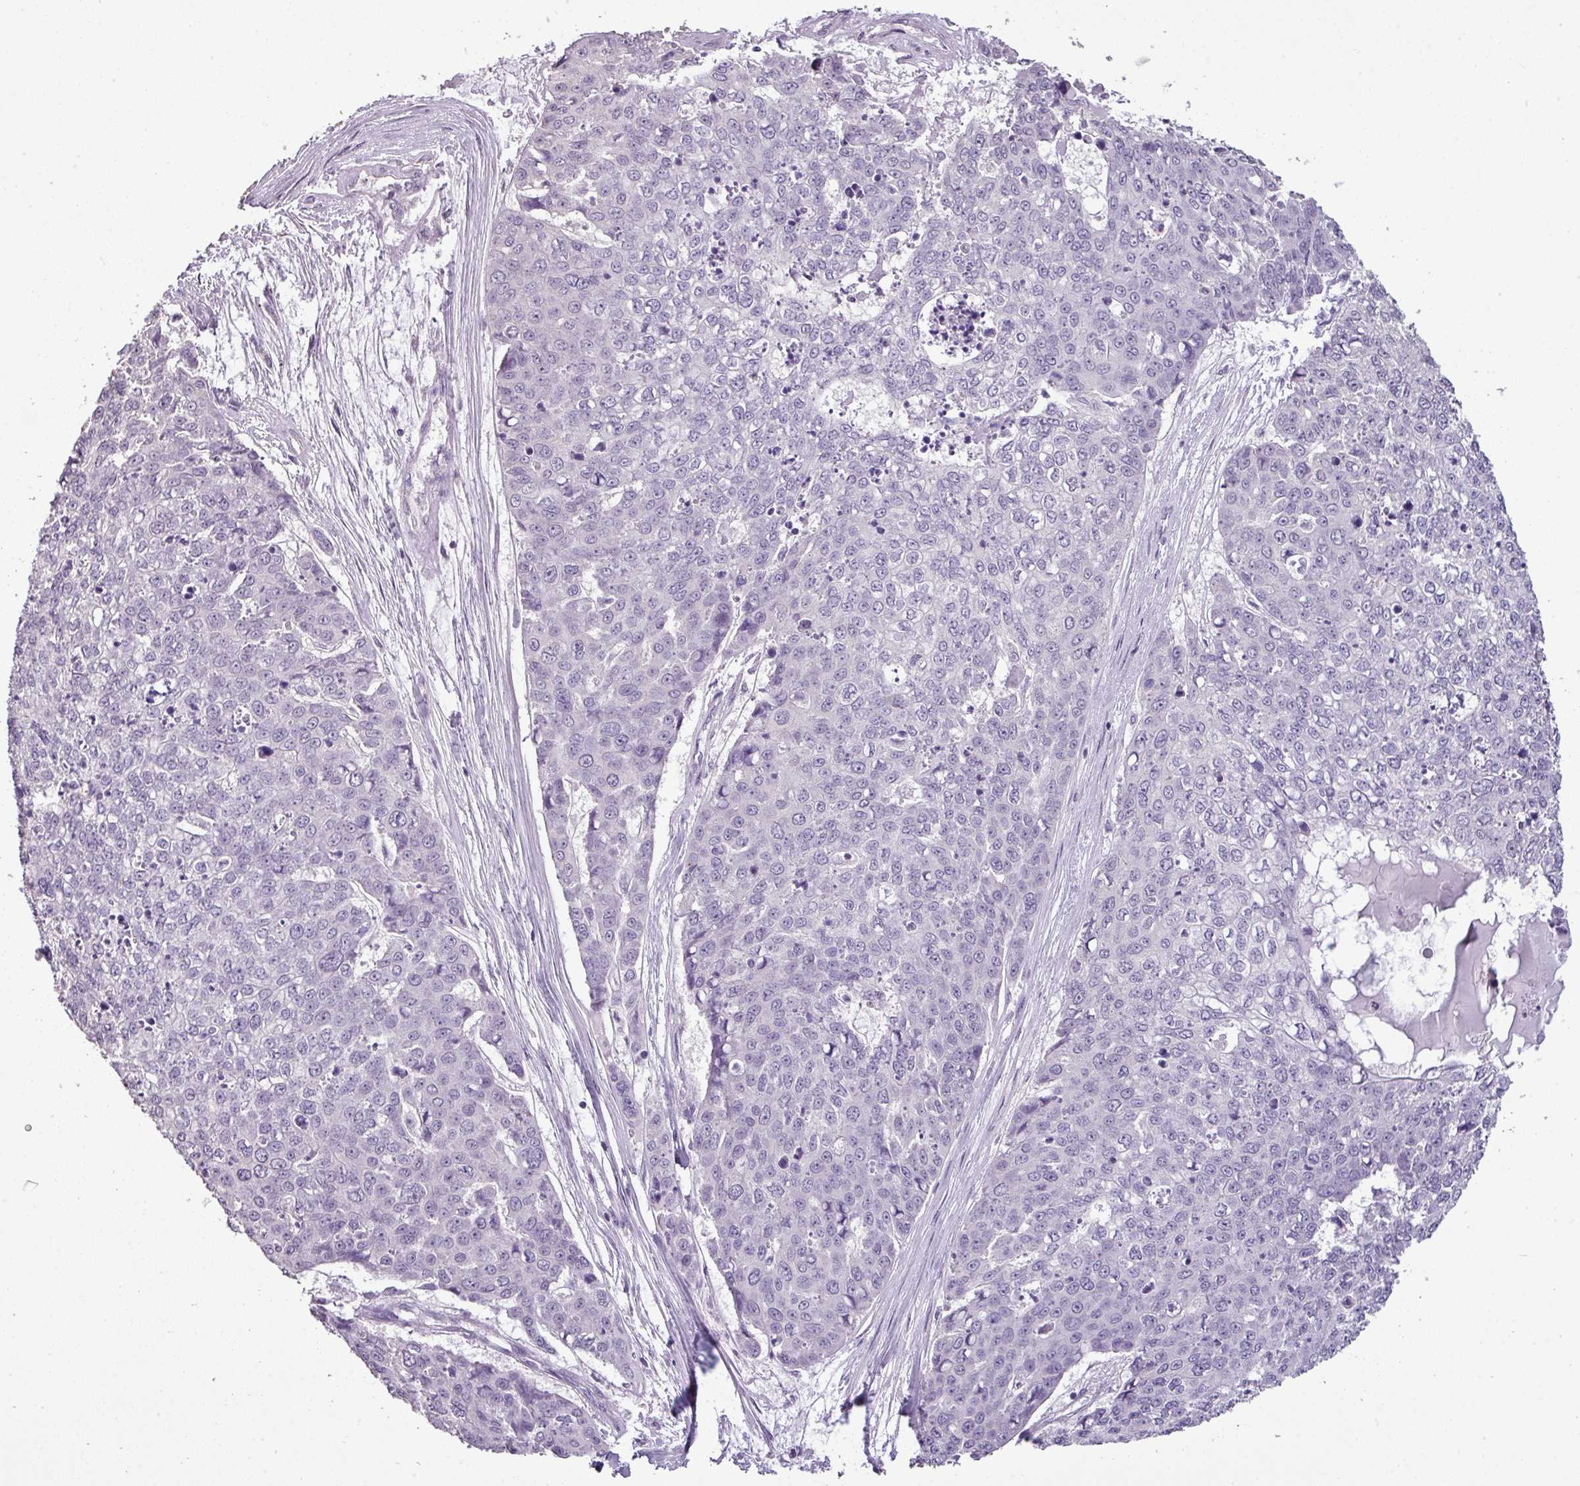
{"staining": {"intensity": "negative", "quantity": "none", "location": "none"}, "tissue": "skin cancer", "cell_type": "Tumor cells", "image_type": "cancer", "snomed": [{"axis": "morphology", "description": "Squamous cell carcinoma, NOS"}, {"axis": "topography", "description": "Skin"}], "caption": "Tumor cells show no significant expression in skin squamous cell carcinoma.", "gene": "LY9", "patient": {"sex": "female", "age": 44}}